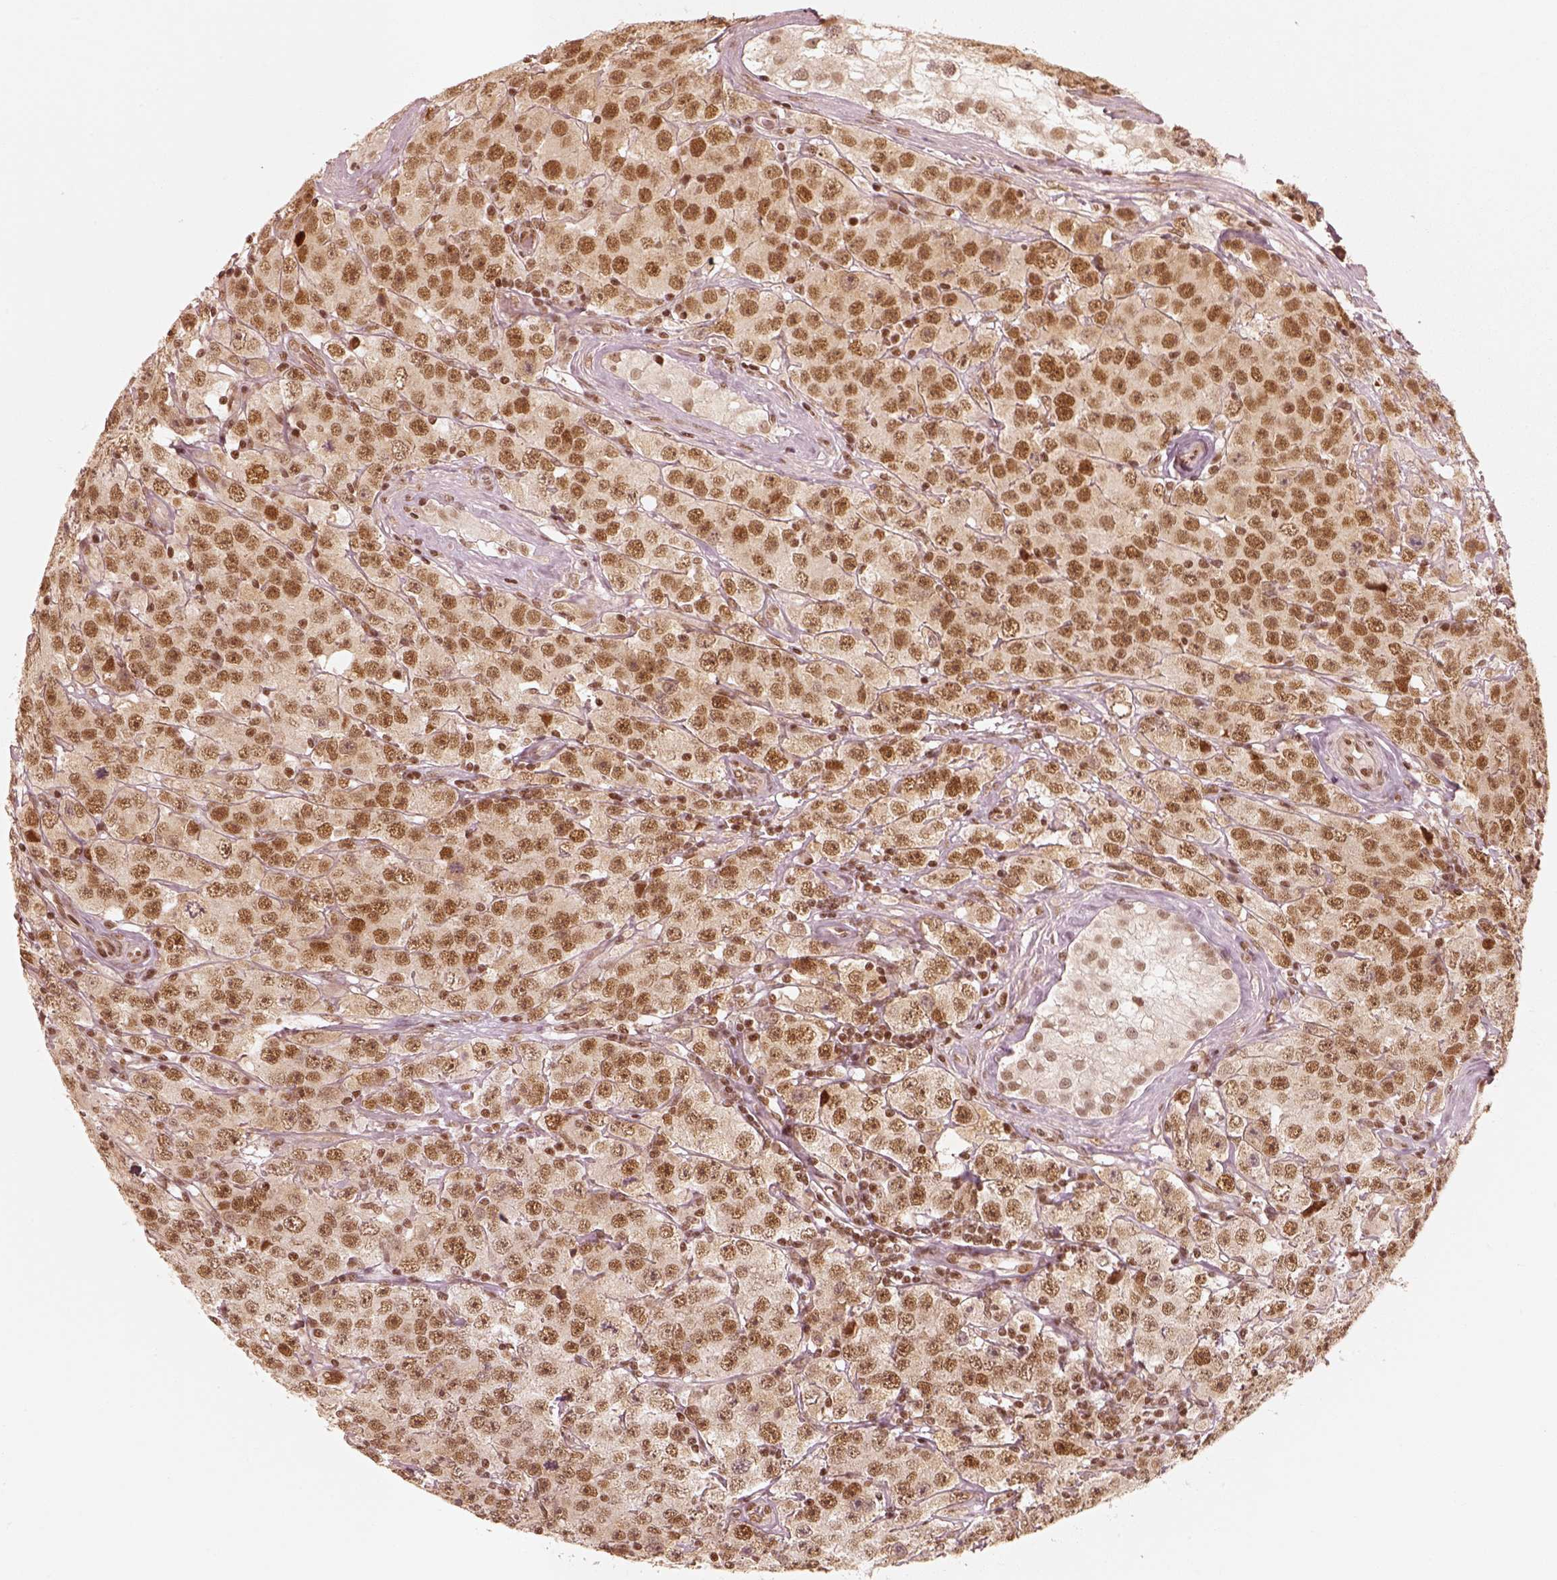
{"staining": {"intensity": "moderate", "quantity": ">75%", "location": "nuclear"}, "tissue": "testis cancer", "cell_type": "Tumor cells", "image_type": "cancer", "snomed": [{"axis": "morphology", "description": "Seminoma, NOS"}, {"axis": "topography", "description": "Testis"}], "caption": "Testis cancer (seminoma) was stained to show a protein in brown. There is medium levels of moderate nuclear staining in about >75% of tumor cells.", "gene": "GMEB2", "patient": {"sex": "male", "age": 52}}